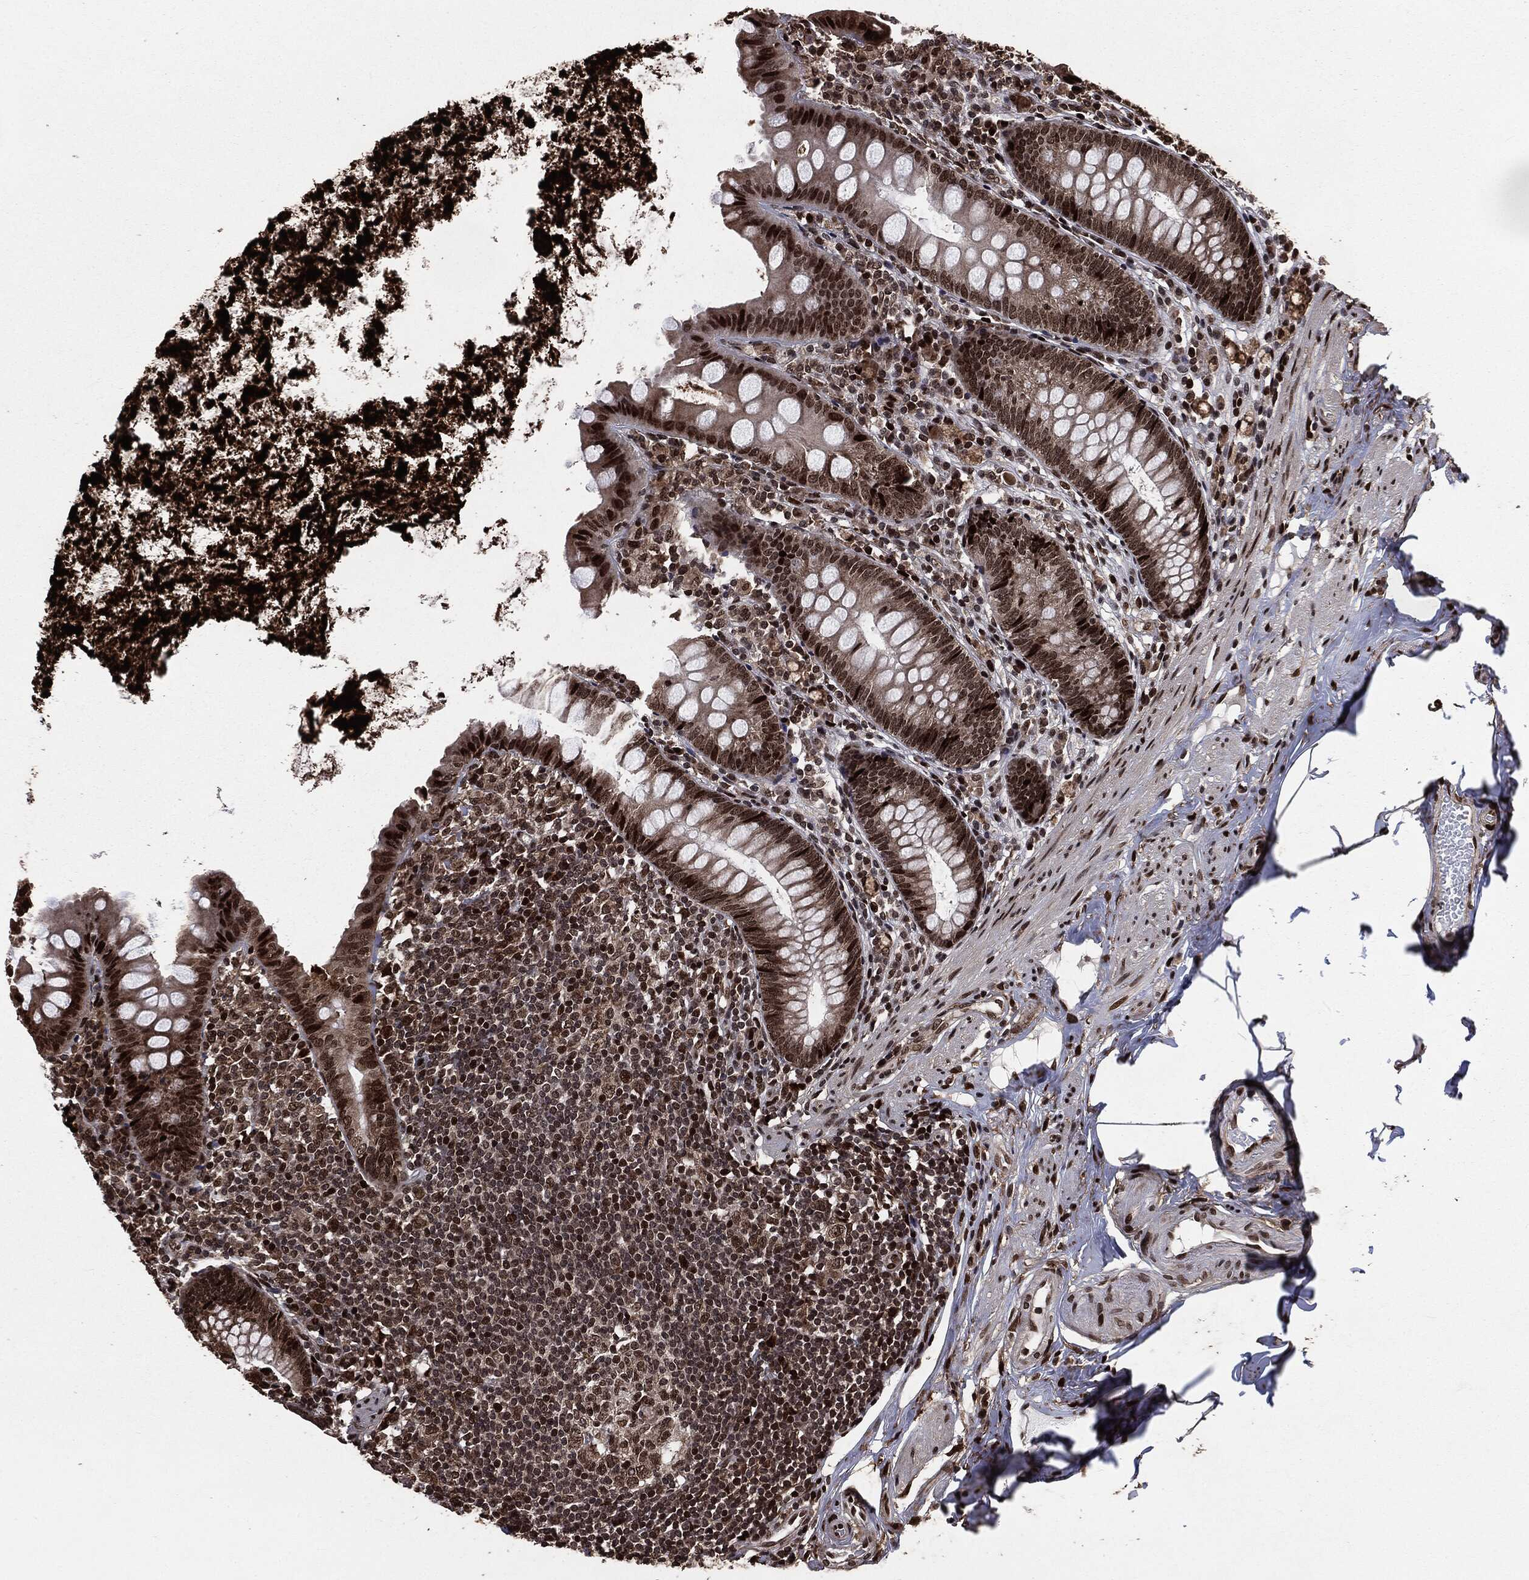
{"staining": {"intensity": "strong", "quantity": ">75%", "location": "nuclear"}, "tissue": "appendix", "cell_type": "Glandular cells", "image_type": "normal", "snomed": [{"axis": "morphology", "description": "Normal tissue, NOS"}, {"axis": "topography", "description": "Appendix"}], "caption": "A high-resolution micrograph shows IHC staining of unremarkable appendix, which reveals strong nuclear expression in about >75% of glandular cells.", "gene": "DVL2", "patient": {"sex": "female", "age": 82}}